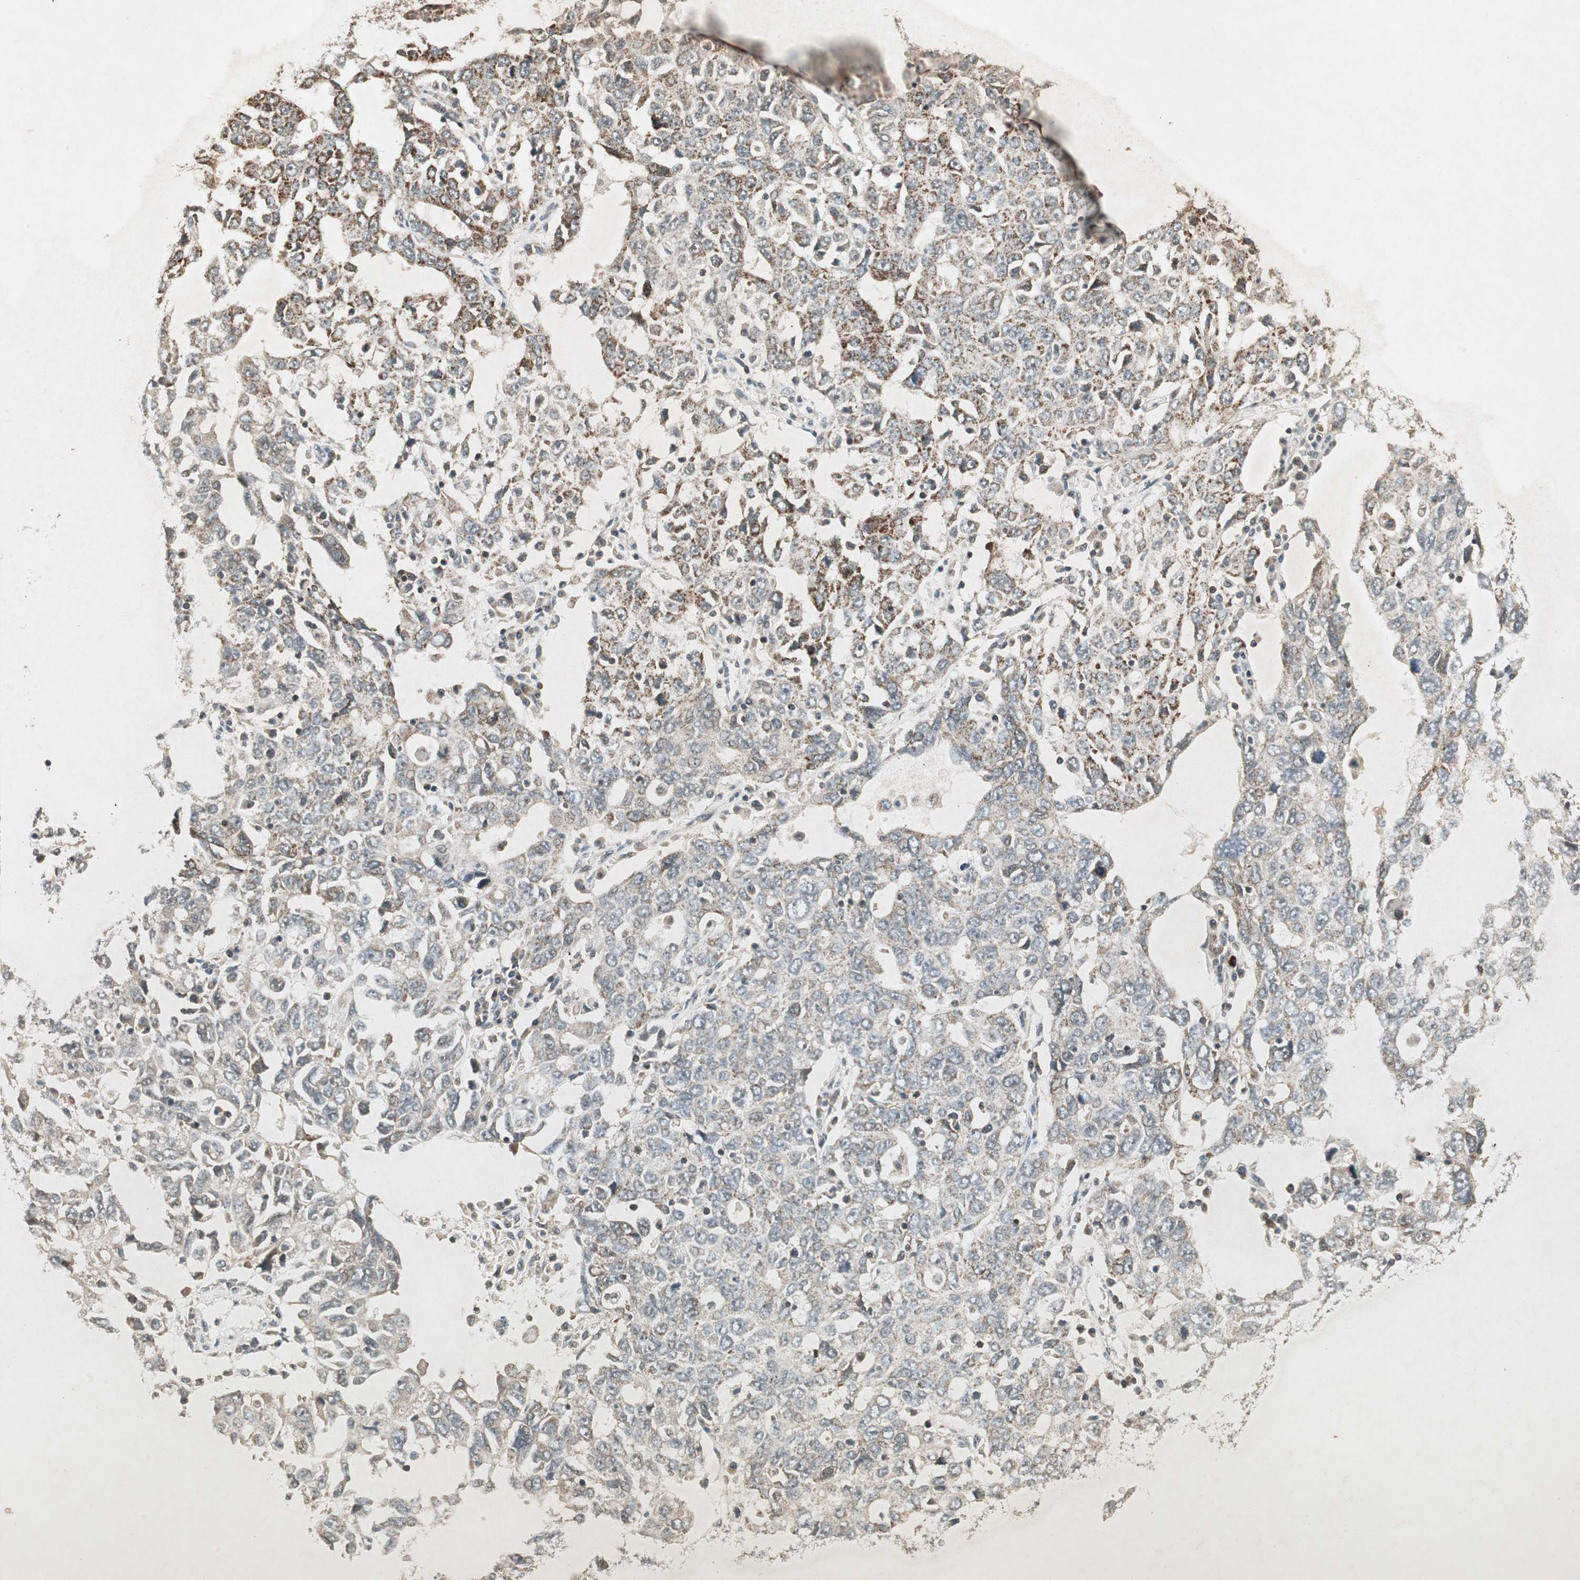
{"staining": {"intensity": "moderate", "quantity": "25%-75%", "location": "cytoplasmic/membranous"}, "tissue": "ovarian cancer", "cell_type": "Tumor cells", "image_type": "cancer", "snomed": [{"axis": "morphology", "description": "Carcinoma, endometroid"}, {"axis": "topography", "description": "Ovary"}], "caption": "Immunohistochemistry (IHC) micrograph of ovarian endometroid carcinoma stained for a protein (brown), which demonstrates medium levels of moderate cytoplasmic/membranous staining in about 25%-75% of tumor cells.", "gene": "USP2", "patient": {"sex": "female", "age": 62}}